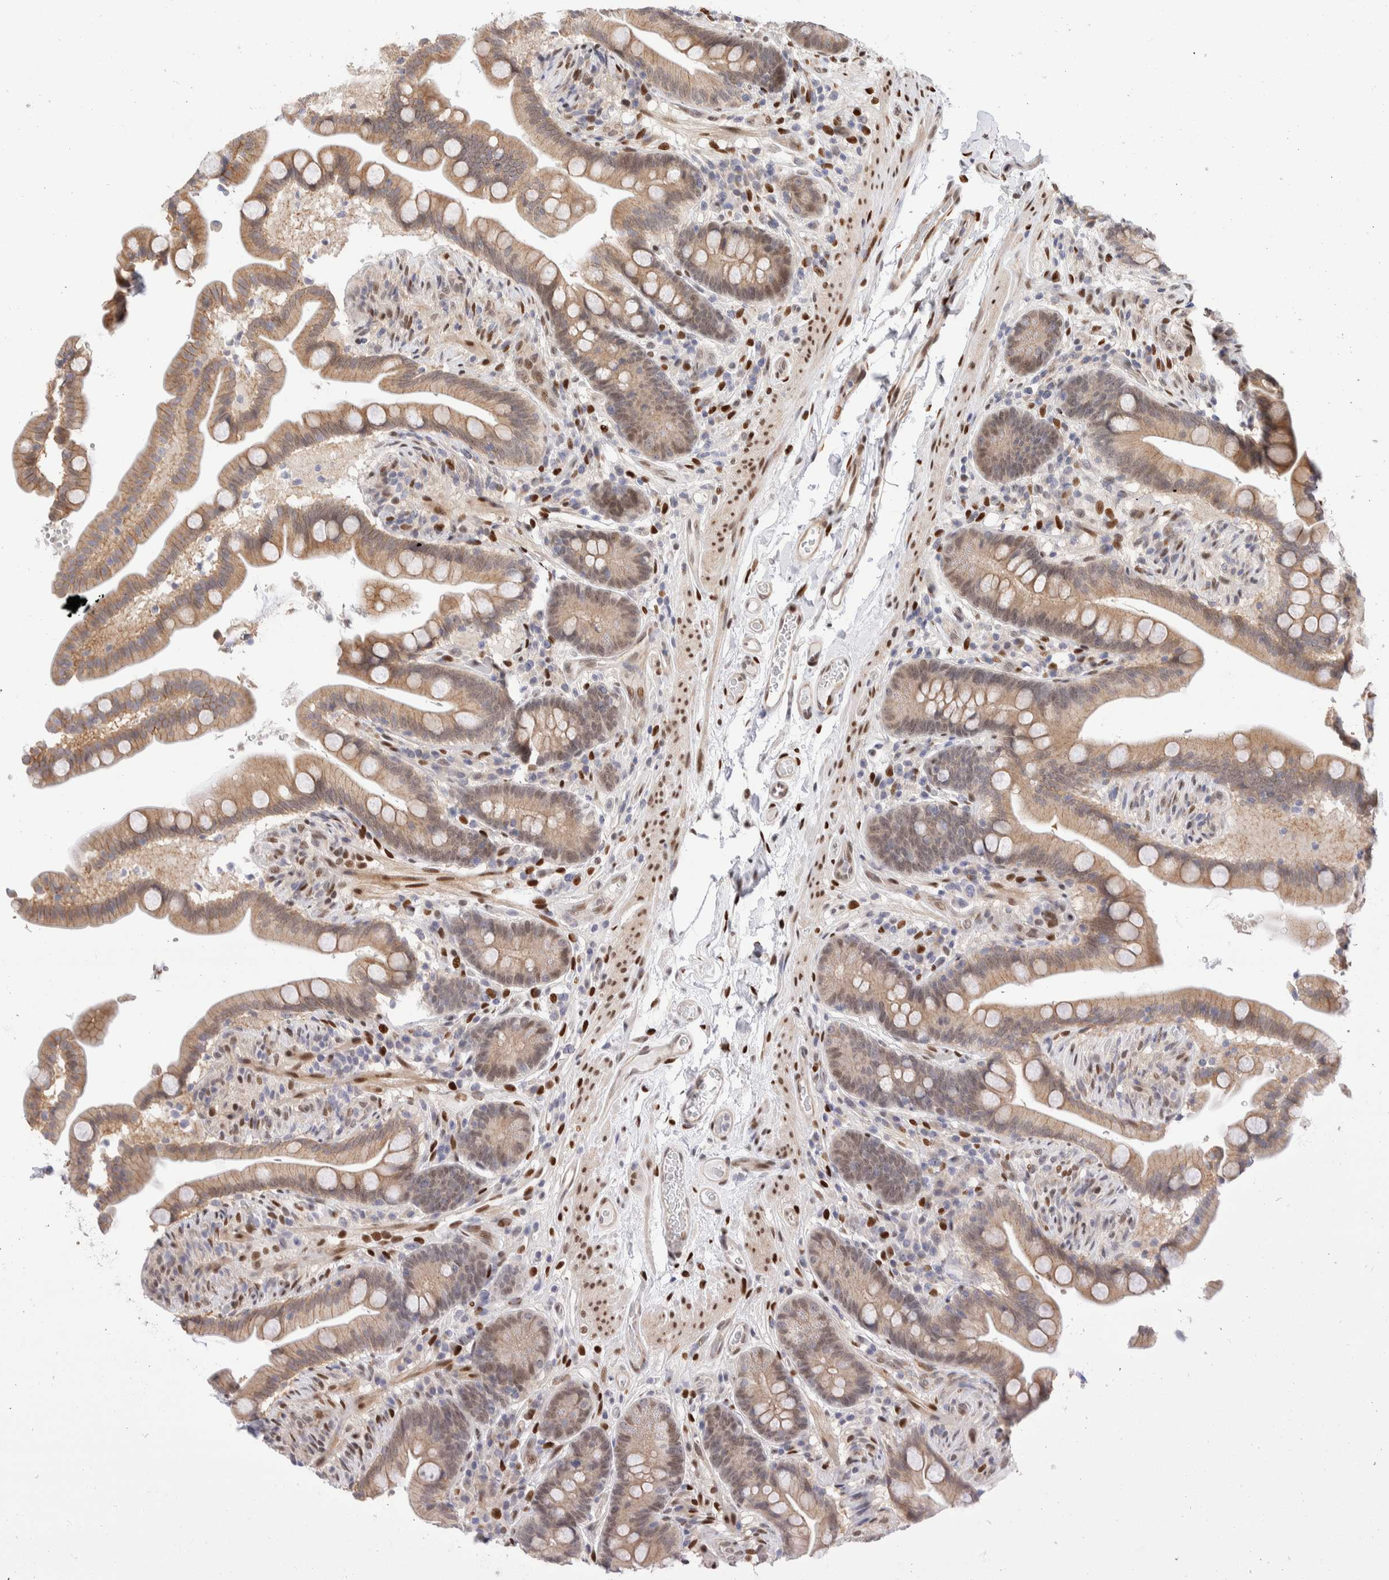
{"staining": {"intensity": "weak", "quantity": ">75%", "location": "nuclear"}, "tissue": "colon", "cell_type": "Endothelial cells", "image_type": "normal", "snomed": [{"axis": "morphology", "description": "Normal tissue, NOS"}, {"axis": "topography", "description": "Smooth muscle"}, {"axis": "topography", "description": "Colon"}], "caption": "Benign colon demonstrates weak nuclear positivity in approximately >75% of endothelial cells (Stains: DAB in brown, nuclei in blue, Microscopy: brightfield microscopy at high magnification)..", "gene": "NSMAF", "patient": {"sex": "male", "age": 73}}